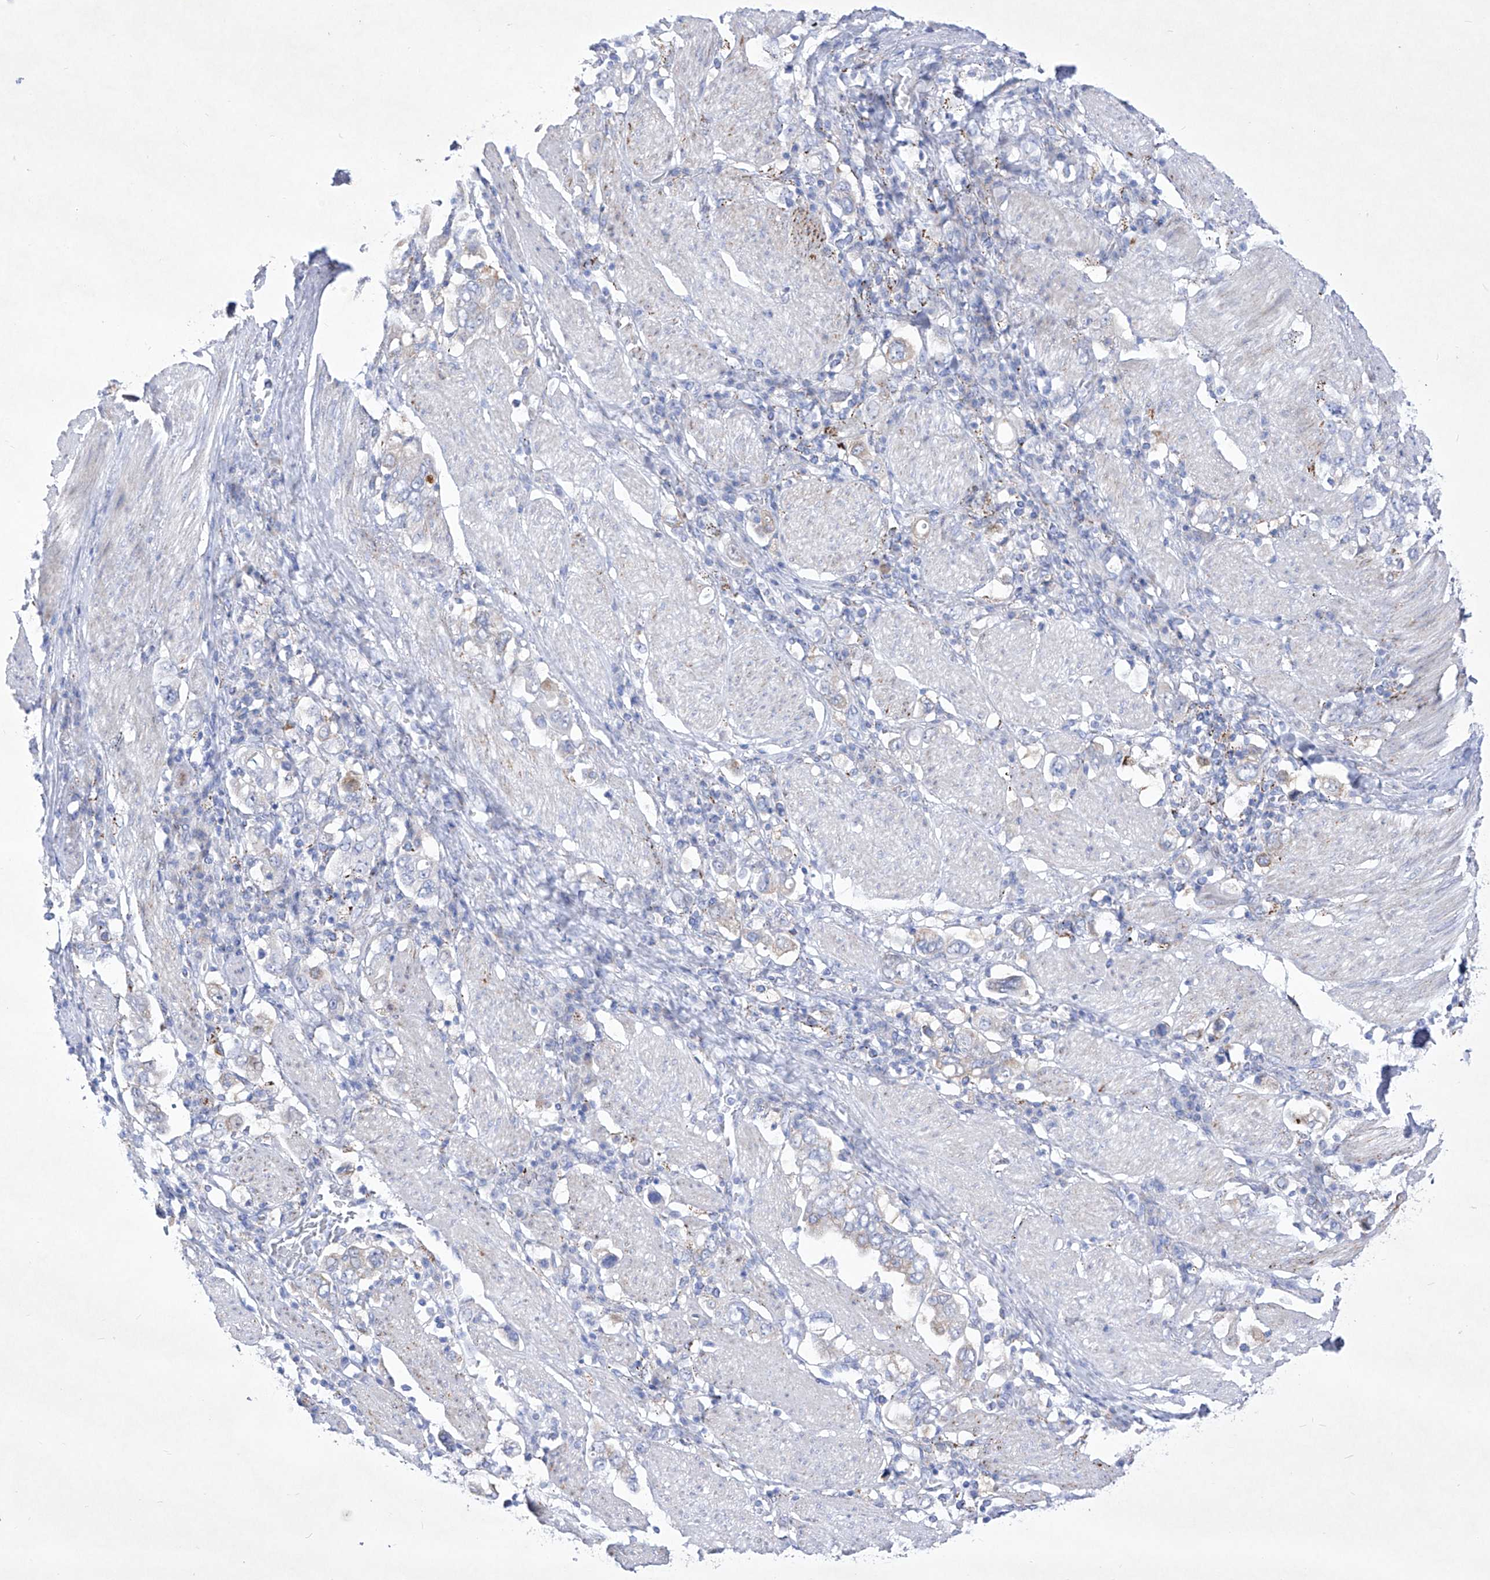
{"staining": {"intensity": "negative", "quantity": "none", "location": "none"}, "tissue": "stomach cancer", "cell_type": "Tumor cells", "image_type": "cancer", "snomed": [{"axis": "morphology", "description": "Adenocarcinoma, NOS"}, {"axis": "topography", "description": "Stomach, upper"}], "caption": "The IHC photomicrograph has no significant expression in tumor cells of stomach cancer (adenocarcinoma) tissue. (DAB (3,3'-diaminobenzidine) immunohistochemistry (IHC) visualized using brightfield microscopy, high magnification).", "gene": "C1orf87", "patient": {"sex": "male", "age": 62}}